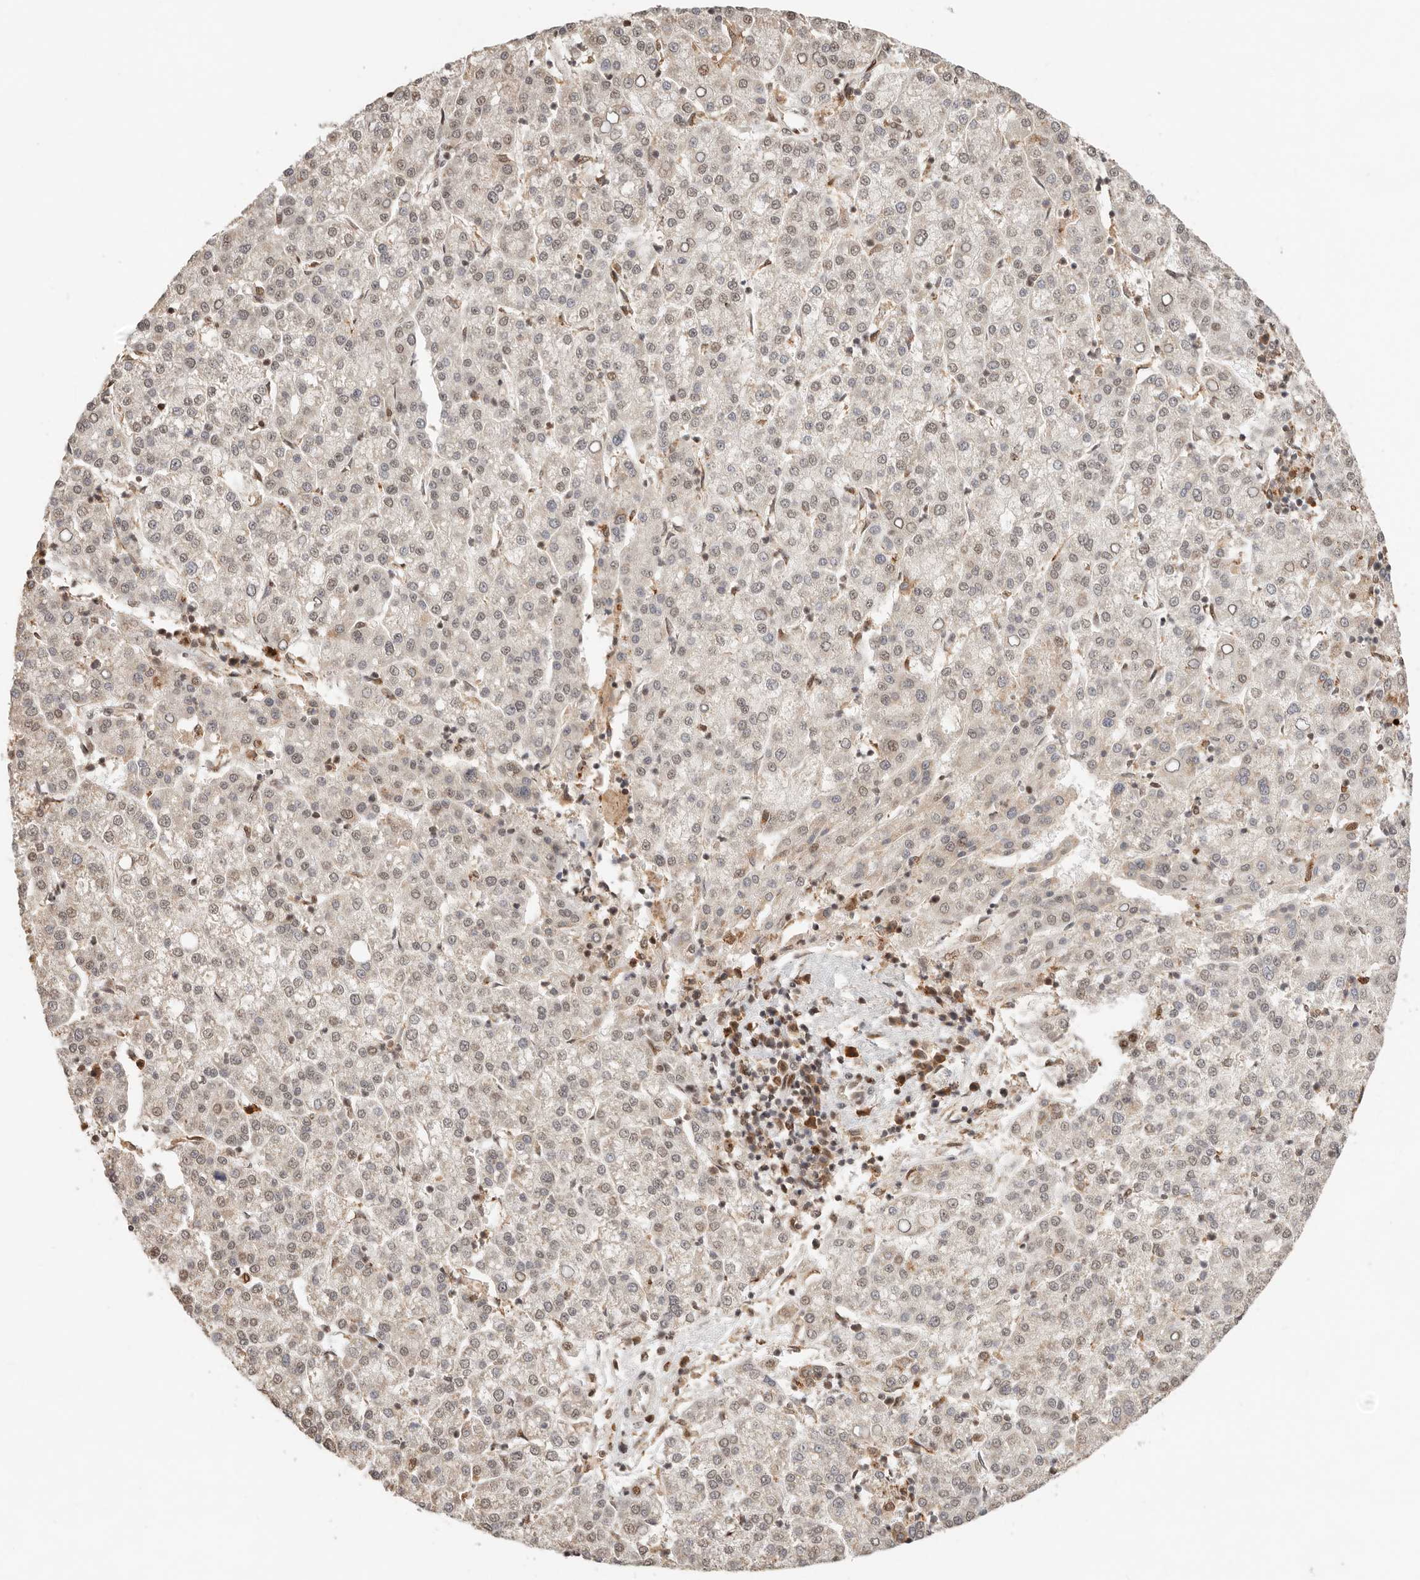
{"staining": {"intensity": "weak", "quantity": "25%-75%", "location": "nuclear"}, "tissue": "liver cancer", "cell_type": "Tumor cells", "image_type": "cancer", "snomed": [{"axis": "morphology", "description": "Carcinoma, Hepatocellular, NOS"}, {"axis": "topography", "description": "Liver"}], "caption": "A photomicrograph of human hepatocellular carcinoma (liver) stained for a protein exhibits weak nuclear brown staining in tumor cells.", "gene": "NPAS2", "patient": {"sex": "female", "age": 58}}